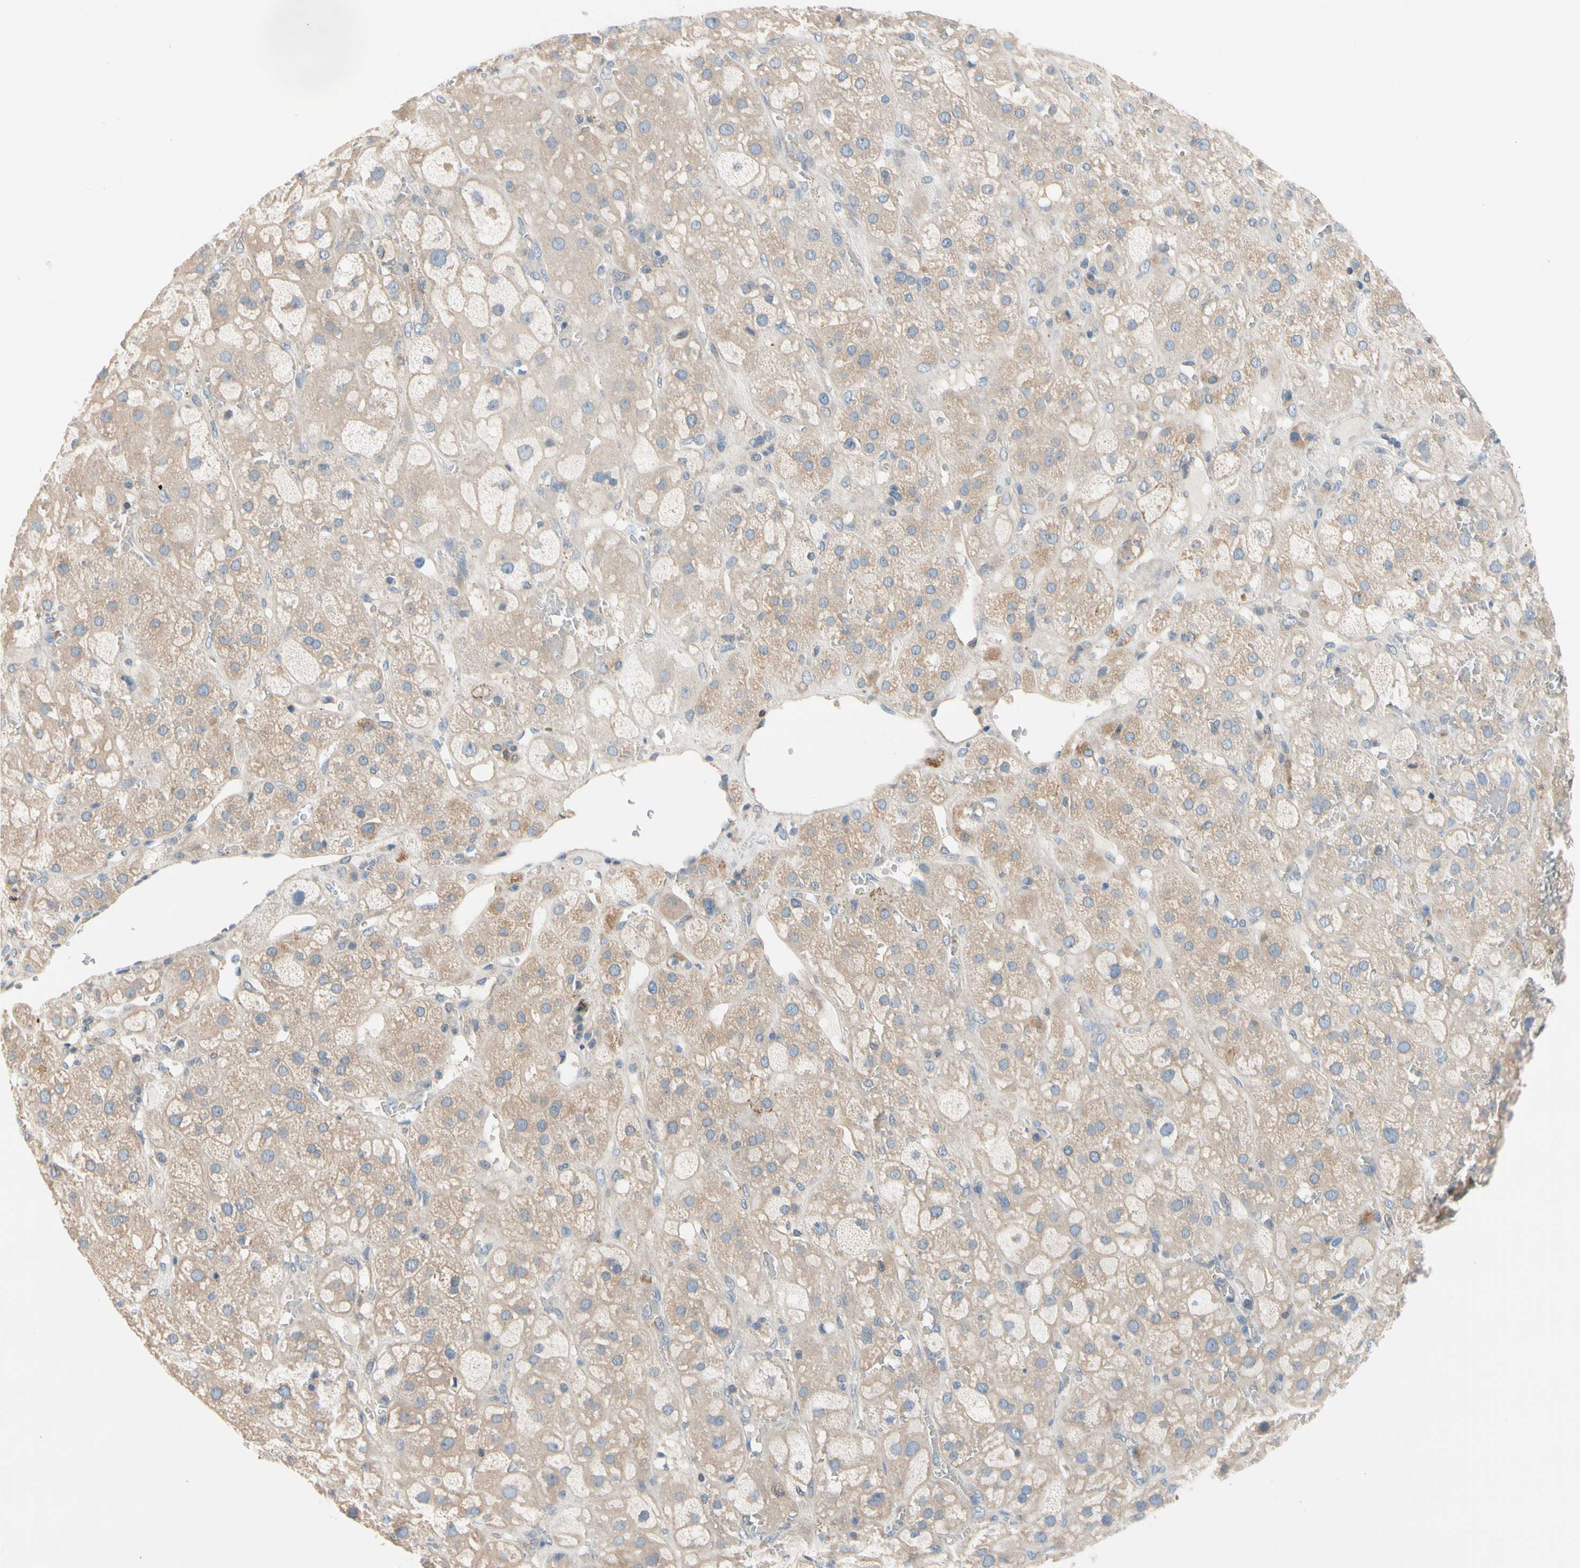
{"staining": {"intensity": "weak", "quantity": "25%-75%", "location": "cytoplasmic/membranous"}, "tissue": "adrenal gland", "cell_type": "Glandular cells", "image_type": "normal", "snomed": [{"axis": "morphology", "description": "Normal tissue, NOS"}, {"axis": "topography", "description": "Adrenal gland"}], "caption": "IHC micrograph of normal adrenal gland: human adrenal gland stained using IHC demonstrates low levels of weak protein expression localized specifically in the cytoplasmic/membranous of glandular cells, appearing as a cytoplasmic/membranous brown color.", "gene": "MAP3K3", "patient": {"sex": "female", "age": 47}}